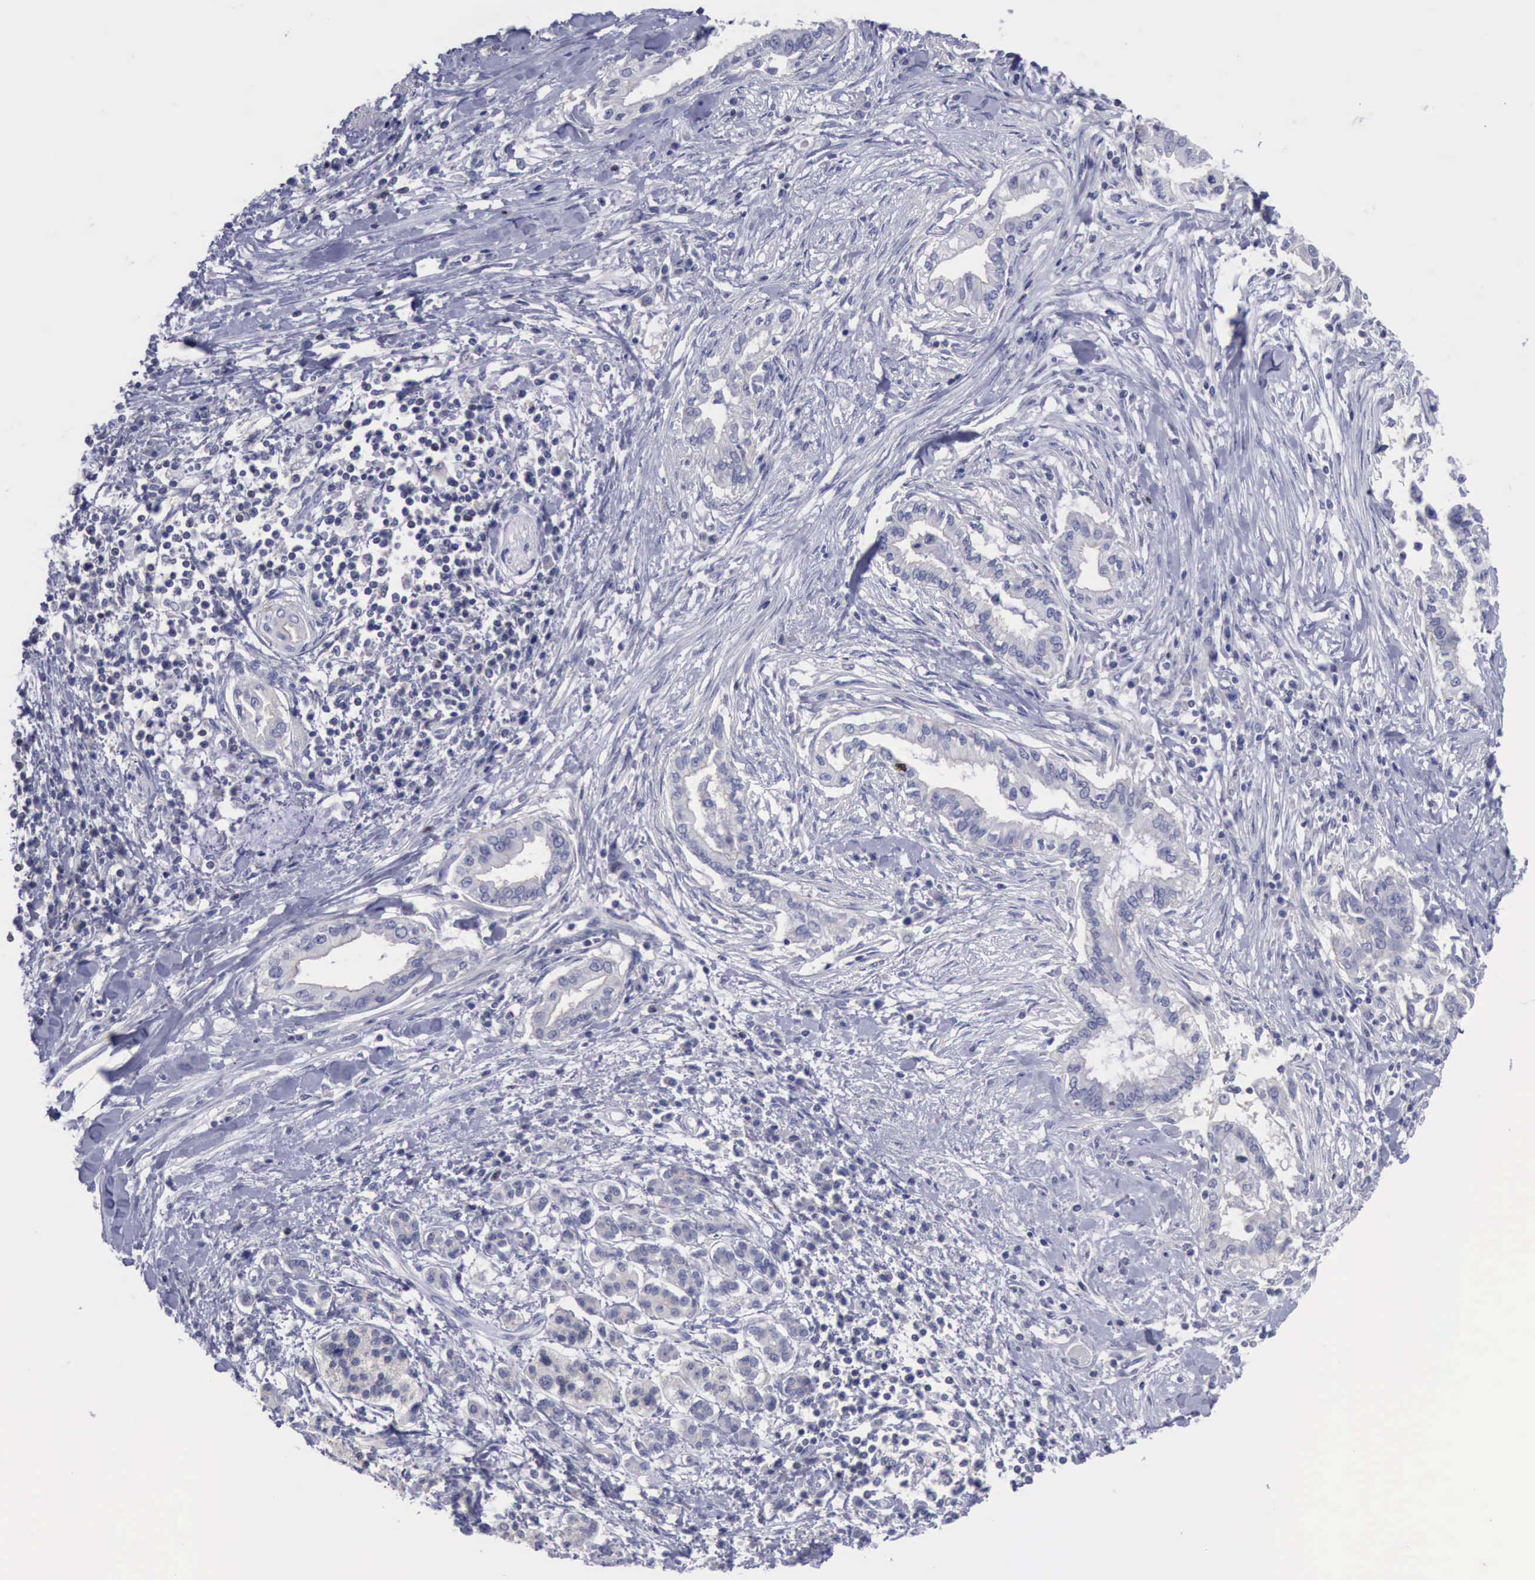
{"staining": {"intensity": "negative", "quantity": "none", "location": "none"}, "tissue": "pancreatic cancer", "cell_type": "Tumor cells", "image_type": "cancer", "snomed": [{"axis": "morphology", "description": "Adenocarcinoma, NOS"}, {"axis": "topography", "description": "Pancreas"}], "caption": "Histopathology image shows no protein staining in tumor cells of adenocarcinoma (pancreatic) tissue. (DAB immunohistochemistry, high magnification).", "gene": "SATB2", "patient": {"sex": "female", "age": 64}}